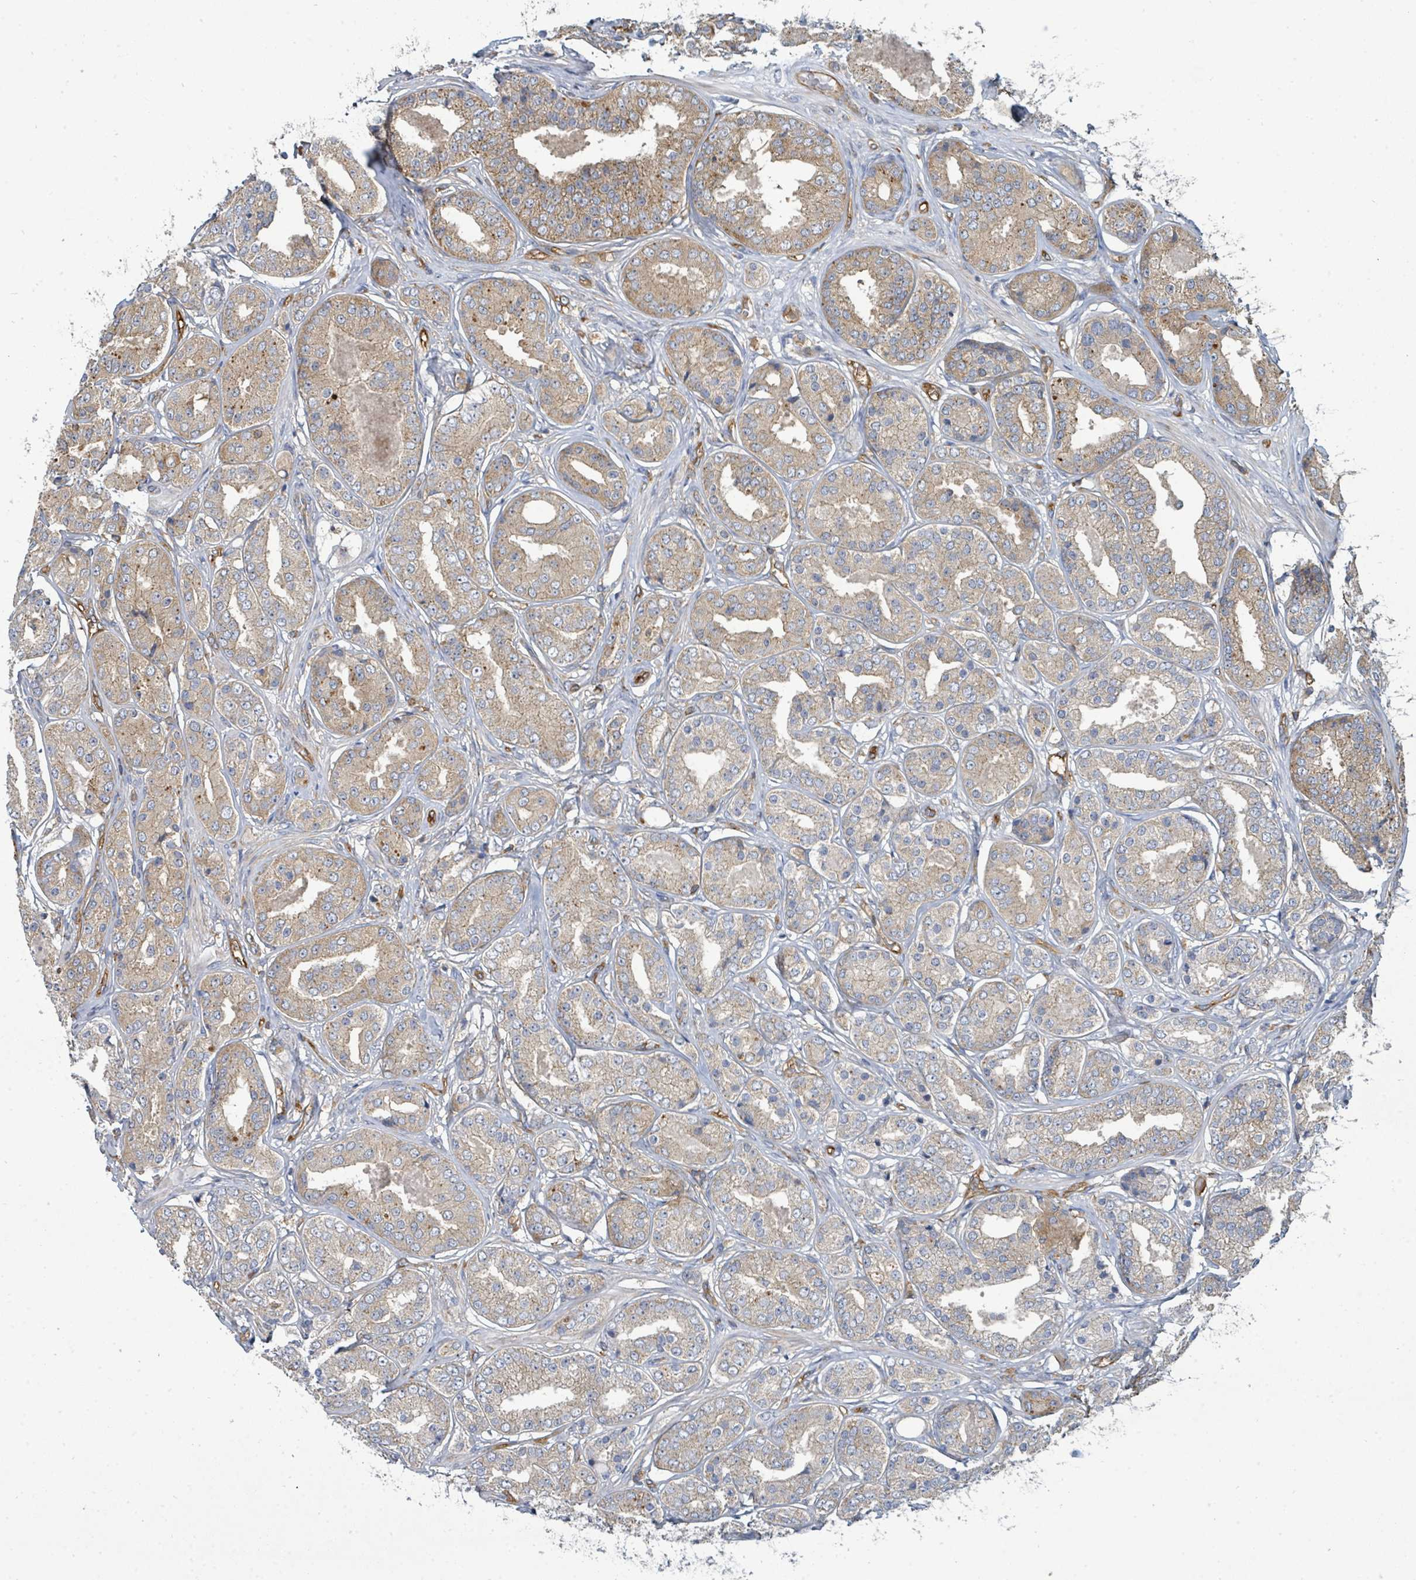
{"staining": {"intensity": "moderate", "quantity": "25%-75%", "location": "cytoplasmic/membranous"}, "tissue": "prostate cancer", "cell_type": "Tumor cells", "image_type": "cancer", "snomed": [{"axis": "morphology", "description": "Adenocarcinoma, High grade"}, {"axis": "topography", "description": "Prostate"}], "caption": "Protein staining displays moderate cytoplasmic/membranous staining in approximately 25%-75% of tumor cells in prostate cancer.", "gene": "BOLA2B", "patient": {"sex": "male", "age": 63}}